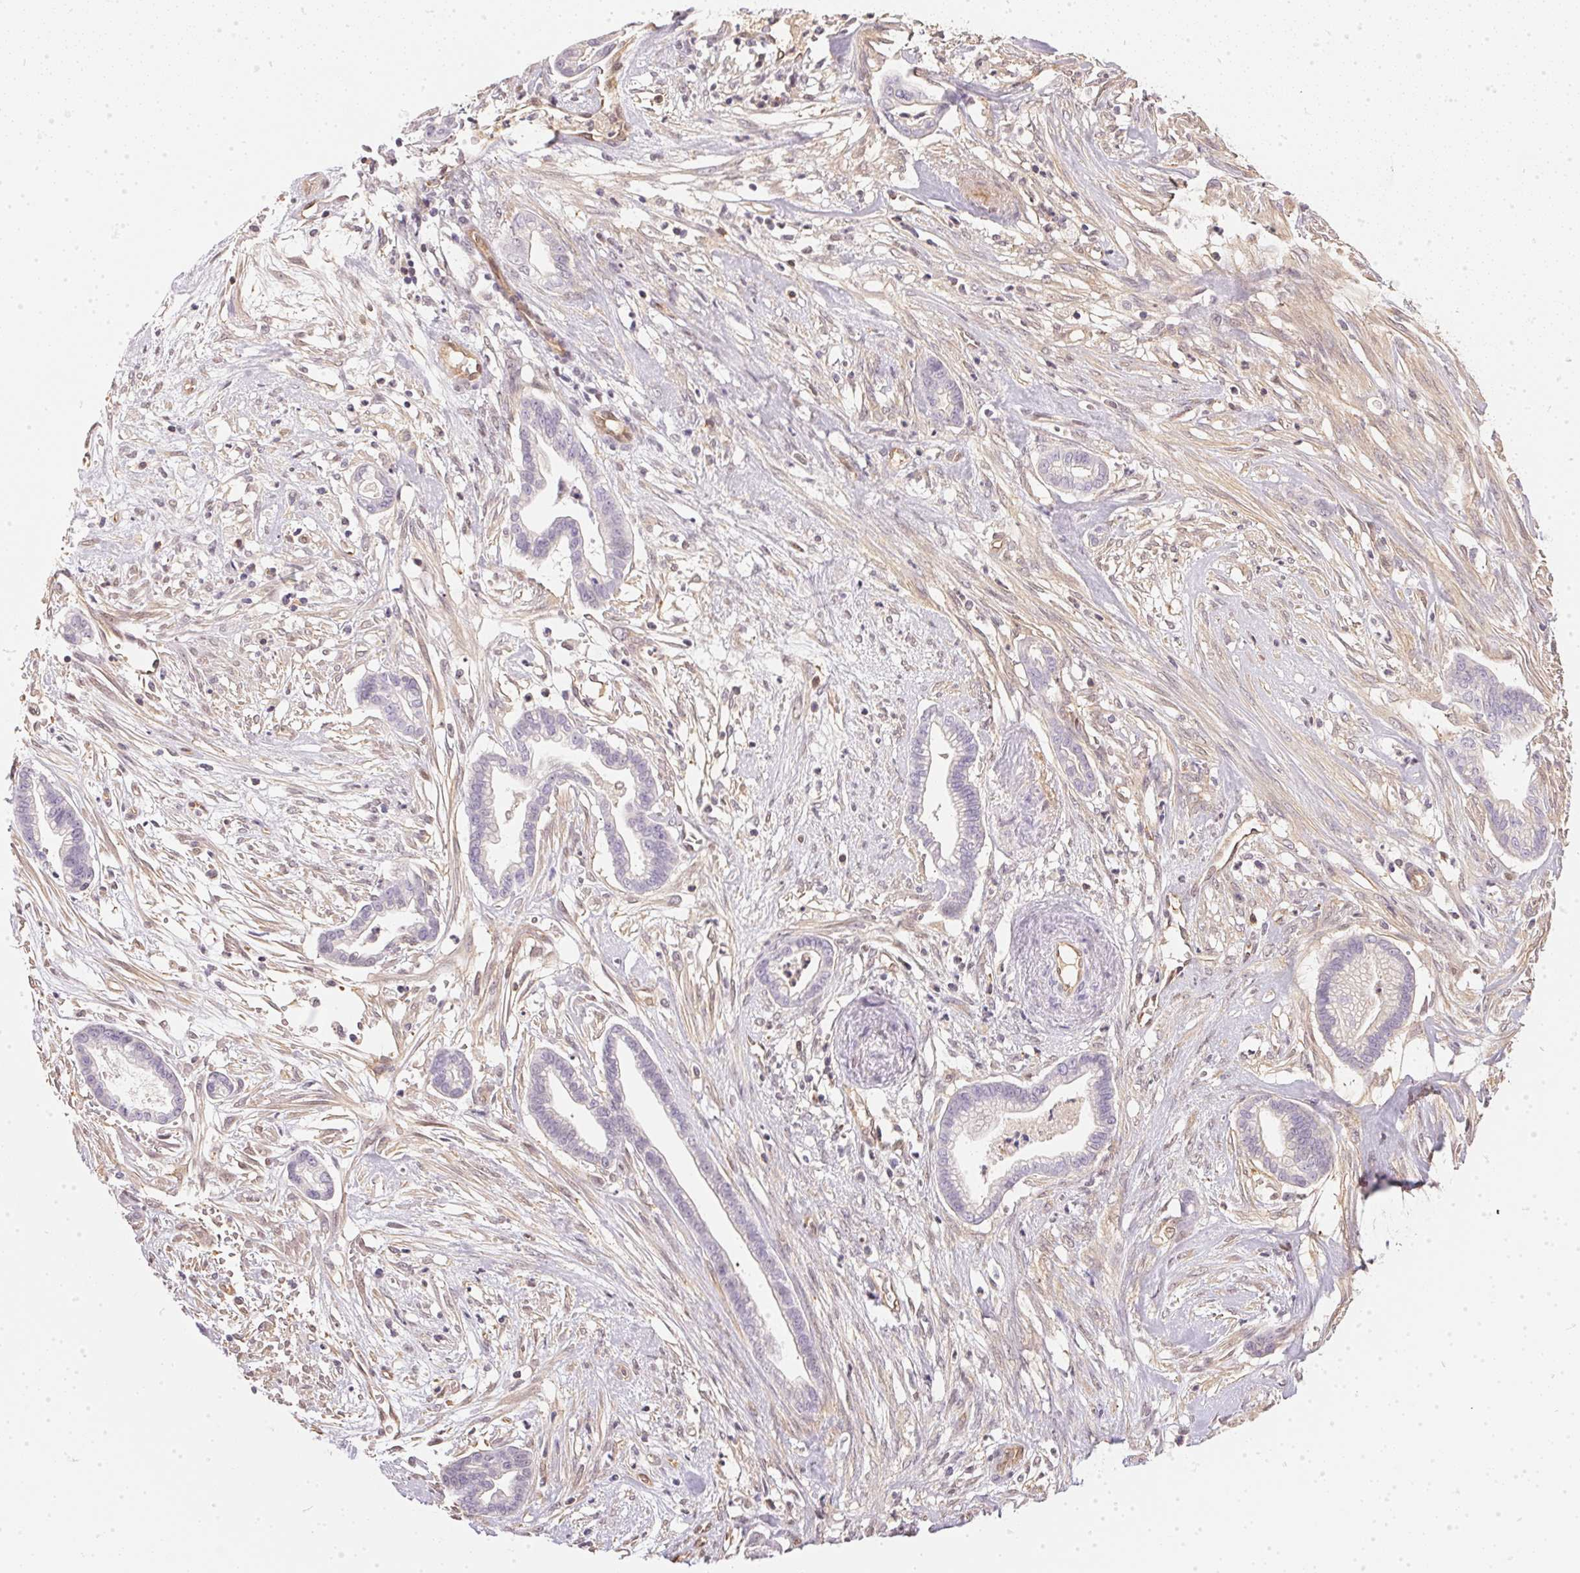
{"staining": {"intensity": "negative", "quantity": "none", "location": "none"}, "tissue": "cervical cancer", "cell_type": "Tumor cells", "image_type": "cancer", "snomed": [{"axis": "morphology", "description": "Adenocarcinoma, NOS"}, {"axis": "topography", "description": "Cervix"}], "caption": "This is an IHC photomicrograph of cervical adenocarcinoma. There is no staining in tumor cells.", "gene": "BLMH", "patient": {"sex": "female", "age": 62}}